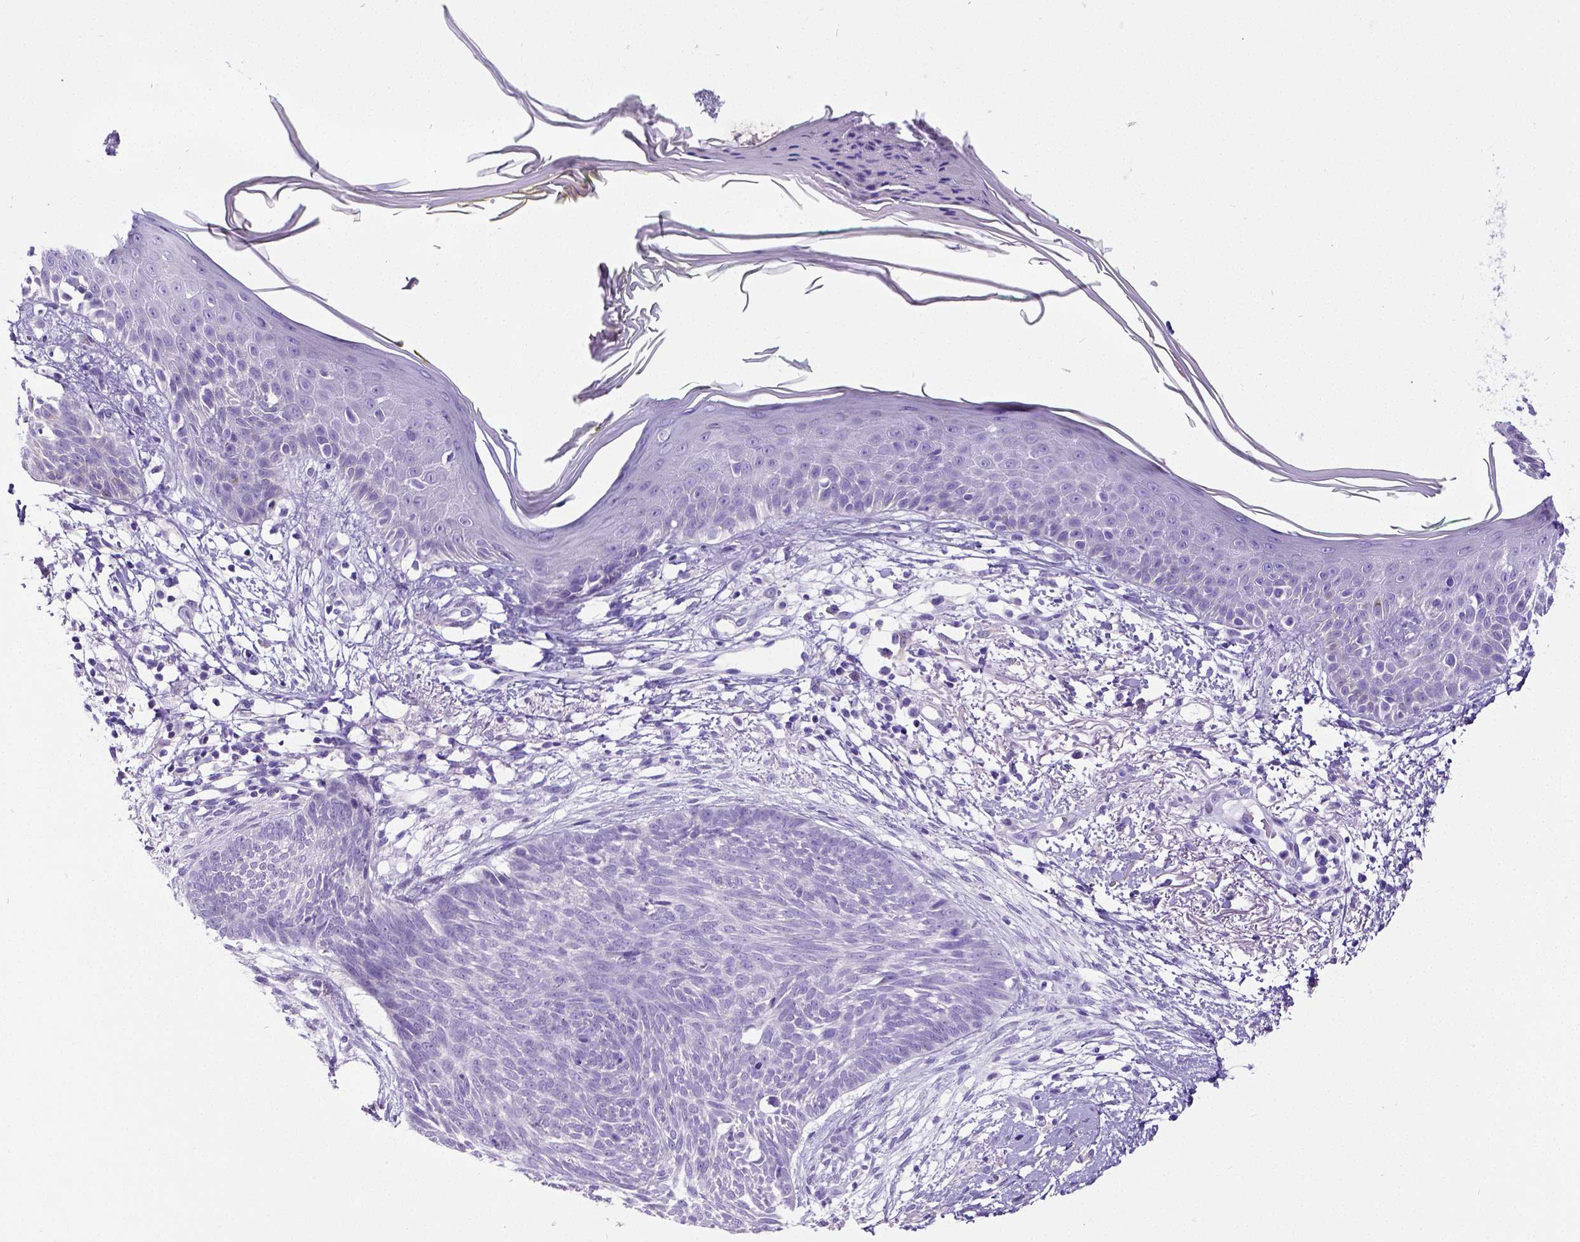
{"staining": {"intensity": "negative", "quantity": "none", "location": "none"}, "tissue": "skin cancer", "cell_type": "Tumor cells", "image_type": "cancer", "snomed": [{"axis": "morphology", "description": "Normal tissue, NOS"}, {"axis": "morphology", "description": "Basal cell carcinoma"}, {"axis": "topography", "description": "Skin"}], "caption": "Image shows no significant protein staining in tumor cells of skin cancer. Brightfield microscopy of IHC stained with DAB (3,3'-diaminobenzidine) (brown) and hematoxylin (blue), captured at high magnification.", "gene": "SATB2", "patient": {"sex": "male", "age": 84}}